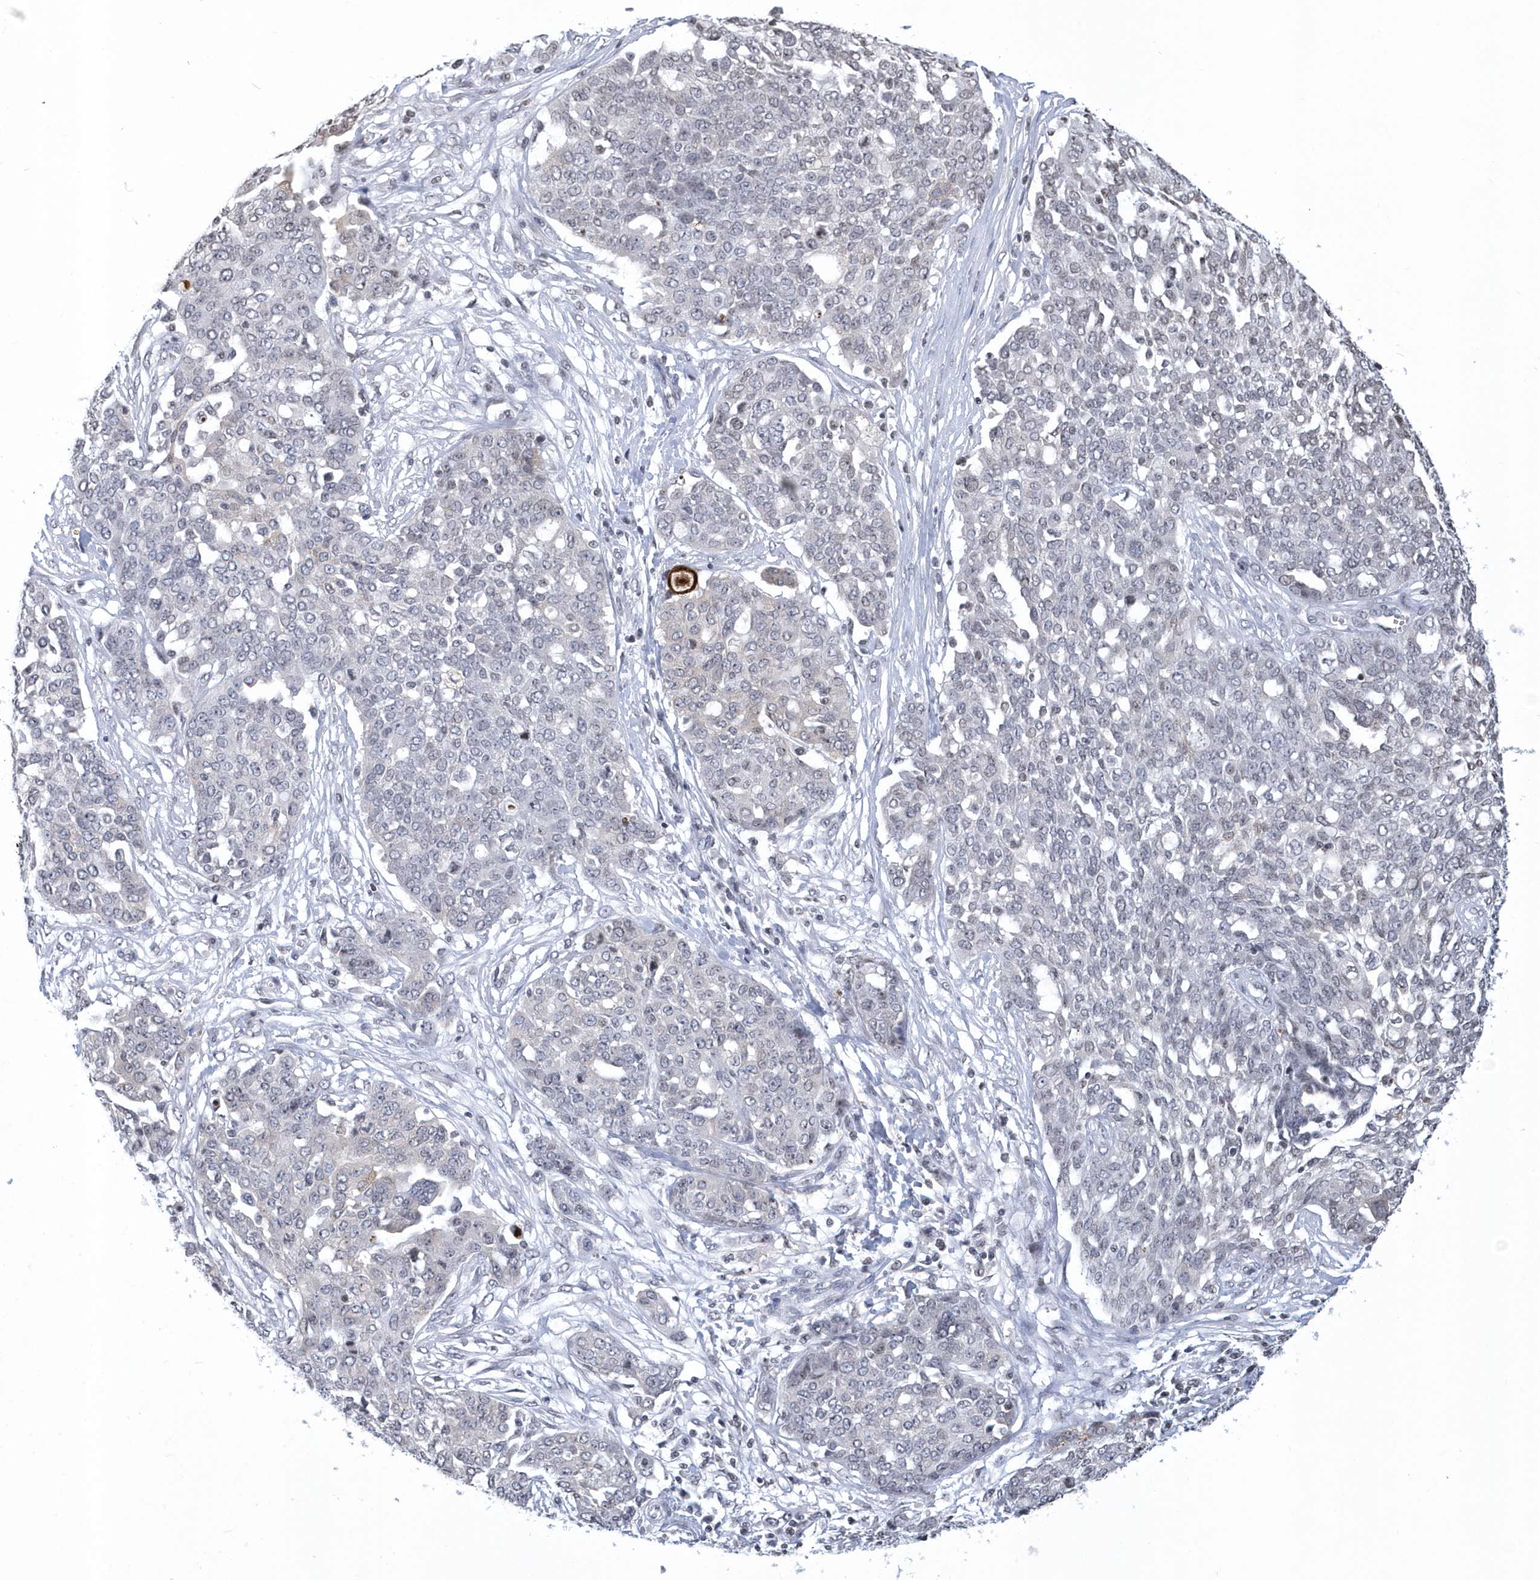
{"staining": {"intensity": "negative", "quantity": "none", "location": "none"}, "tissue": "ovarian cancer", "cell_type": "Tumor cells", "image_type": "cancer", "snomed": [{"axis": "morphology", "description": "Cystadenocarcinoma, serous, NOS"}, {"axis": "topography", "description": "Soft tissue"}, {"axis": "topography", "description": "Ovary"}], "caption": "Tumor cells are negative for brown protein staining in ovarian cancer (serous cystadenocarcinoma).", "gene": "VWA5B2", "patient": {"sex": "female", "age": 57}}